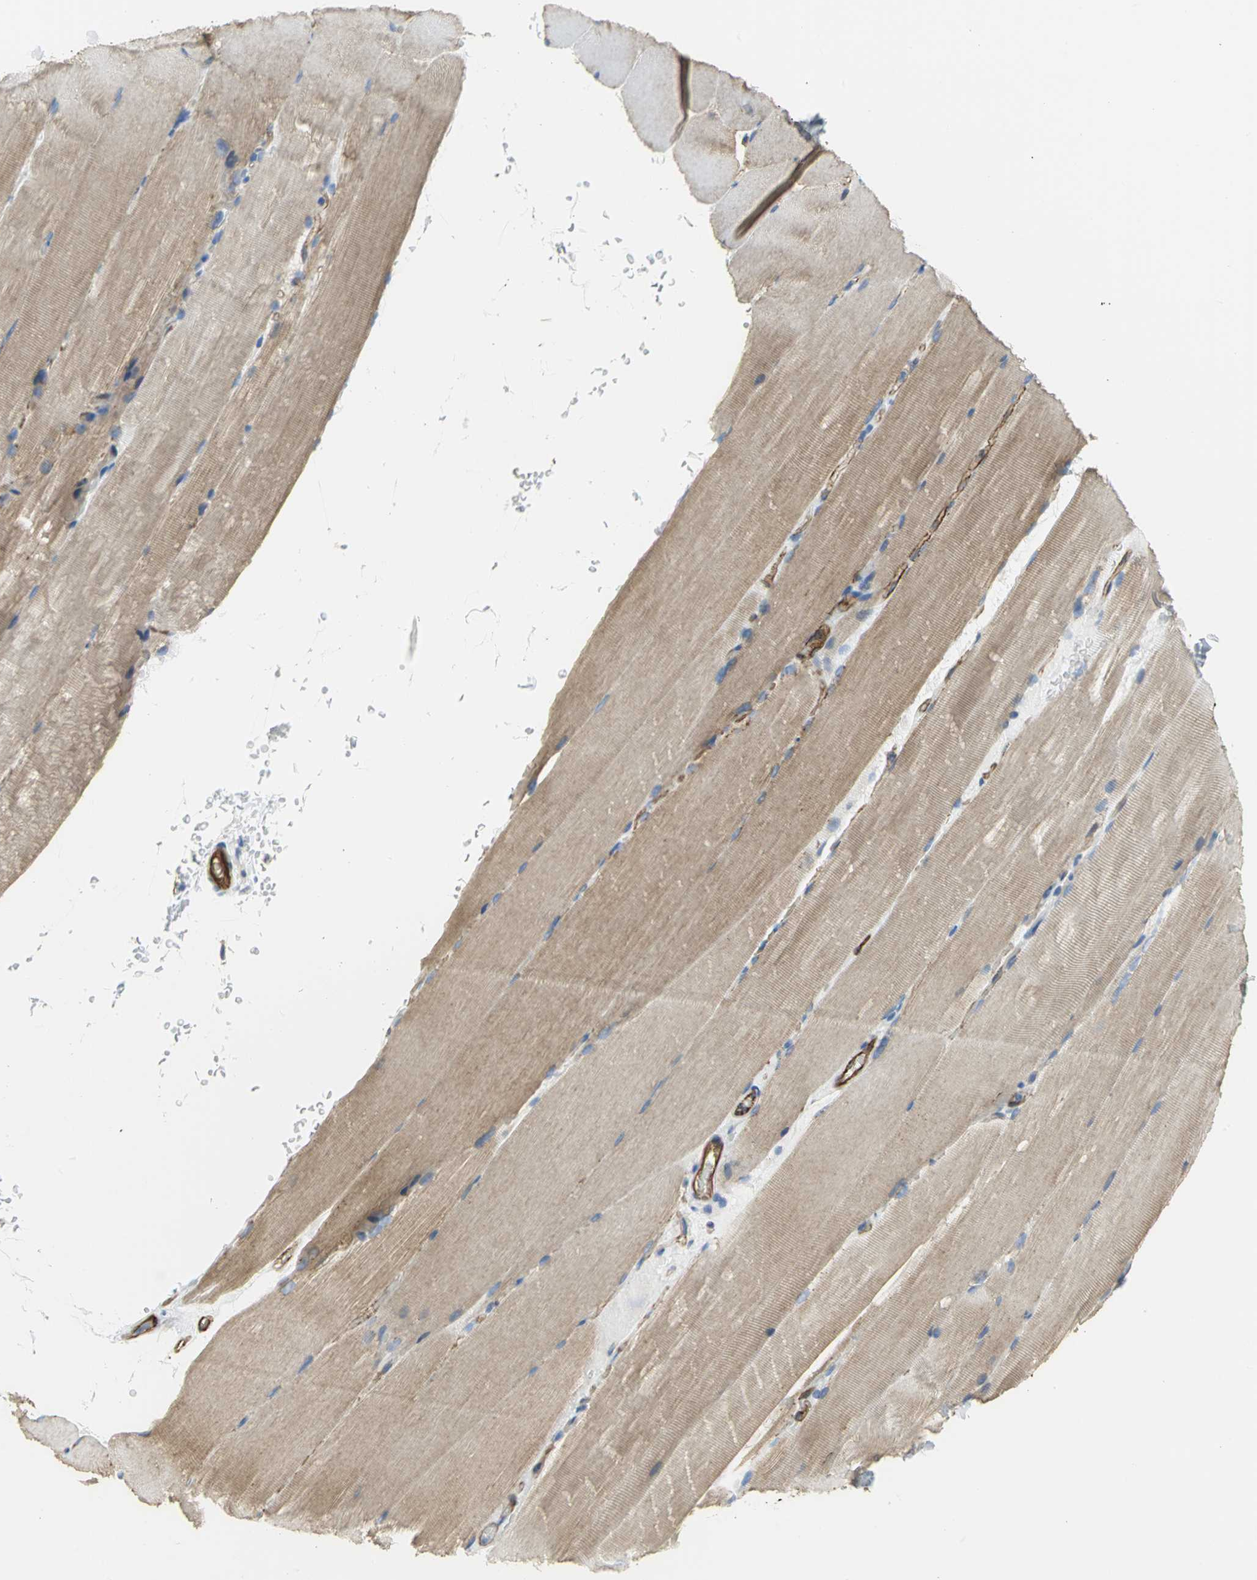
{"staining": {"intensity": "weak", "quantity": ">75%", "location": "cytoplasmic/membranous"}, "tissue": "skeletal muscle", "cell_type": "Myocytes", "image_type": "normal", "snomed": [{"axis": "morphology", "description": "Normal tissue, NOS"}, {"axis": "topography", "description": "Skeletal muscle"}, {"axis": "topography", "description": "Parathyroid gland"}], "caption": "IHC histopathology image of benign skeletal muscle: skeletal muscle stained using IHC exhibits low levels of weak protein expression localized specifically in the cytoplasmic/membranous of myocytes, appearing as a cytoplasmic/membranous brown color.", "gene": "FLNB", "patient": {"sex": "female", "age": 37}}